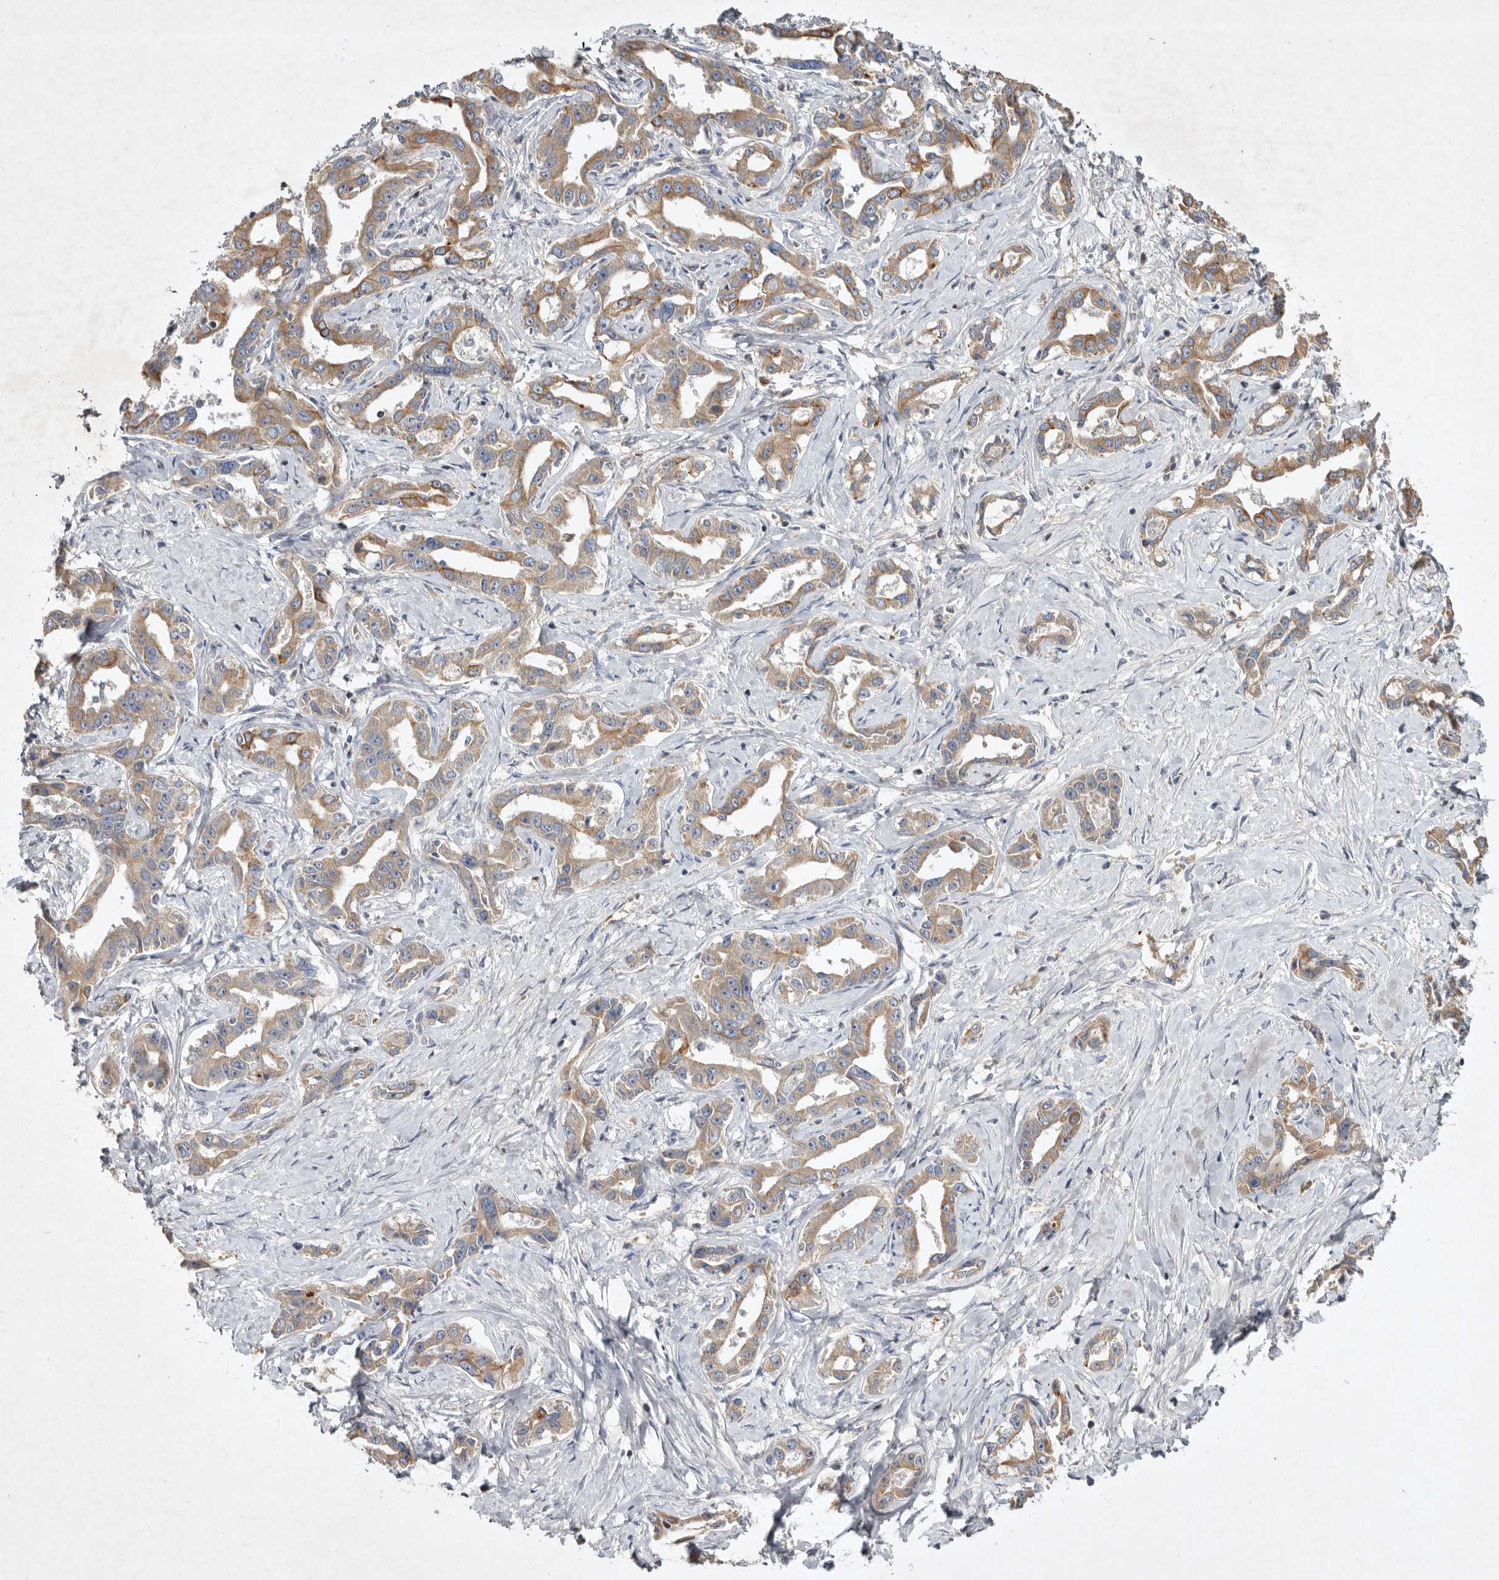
{"staining": {"intensity": "weak", "quantity": ">75%", "location": "cytoplasmic/membranous"}, "tissue": "liver cancer", "cell_type": "Tumor cells", "image_type": "cancer", "snomed": [{"axis": "morphology", "description": "Cholangiocarcinoma"}, {"axis": "topography", "description": "Liver"}], "caption": "Immunohistochemistry (IHC) photomicrograph of neoplastic tissue: cholangiocarcinoma (liver) stained using immunohistochemistry (IHC) shows low levels of weak protein expression localized specifically in the cytoplasmic/membranous of tumor cells, appearing as a cytoplasmic/membranous brown color.", "gene": "TNFSF14", "patient": {"sex": "male", "age": 59}}